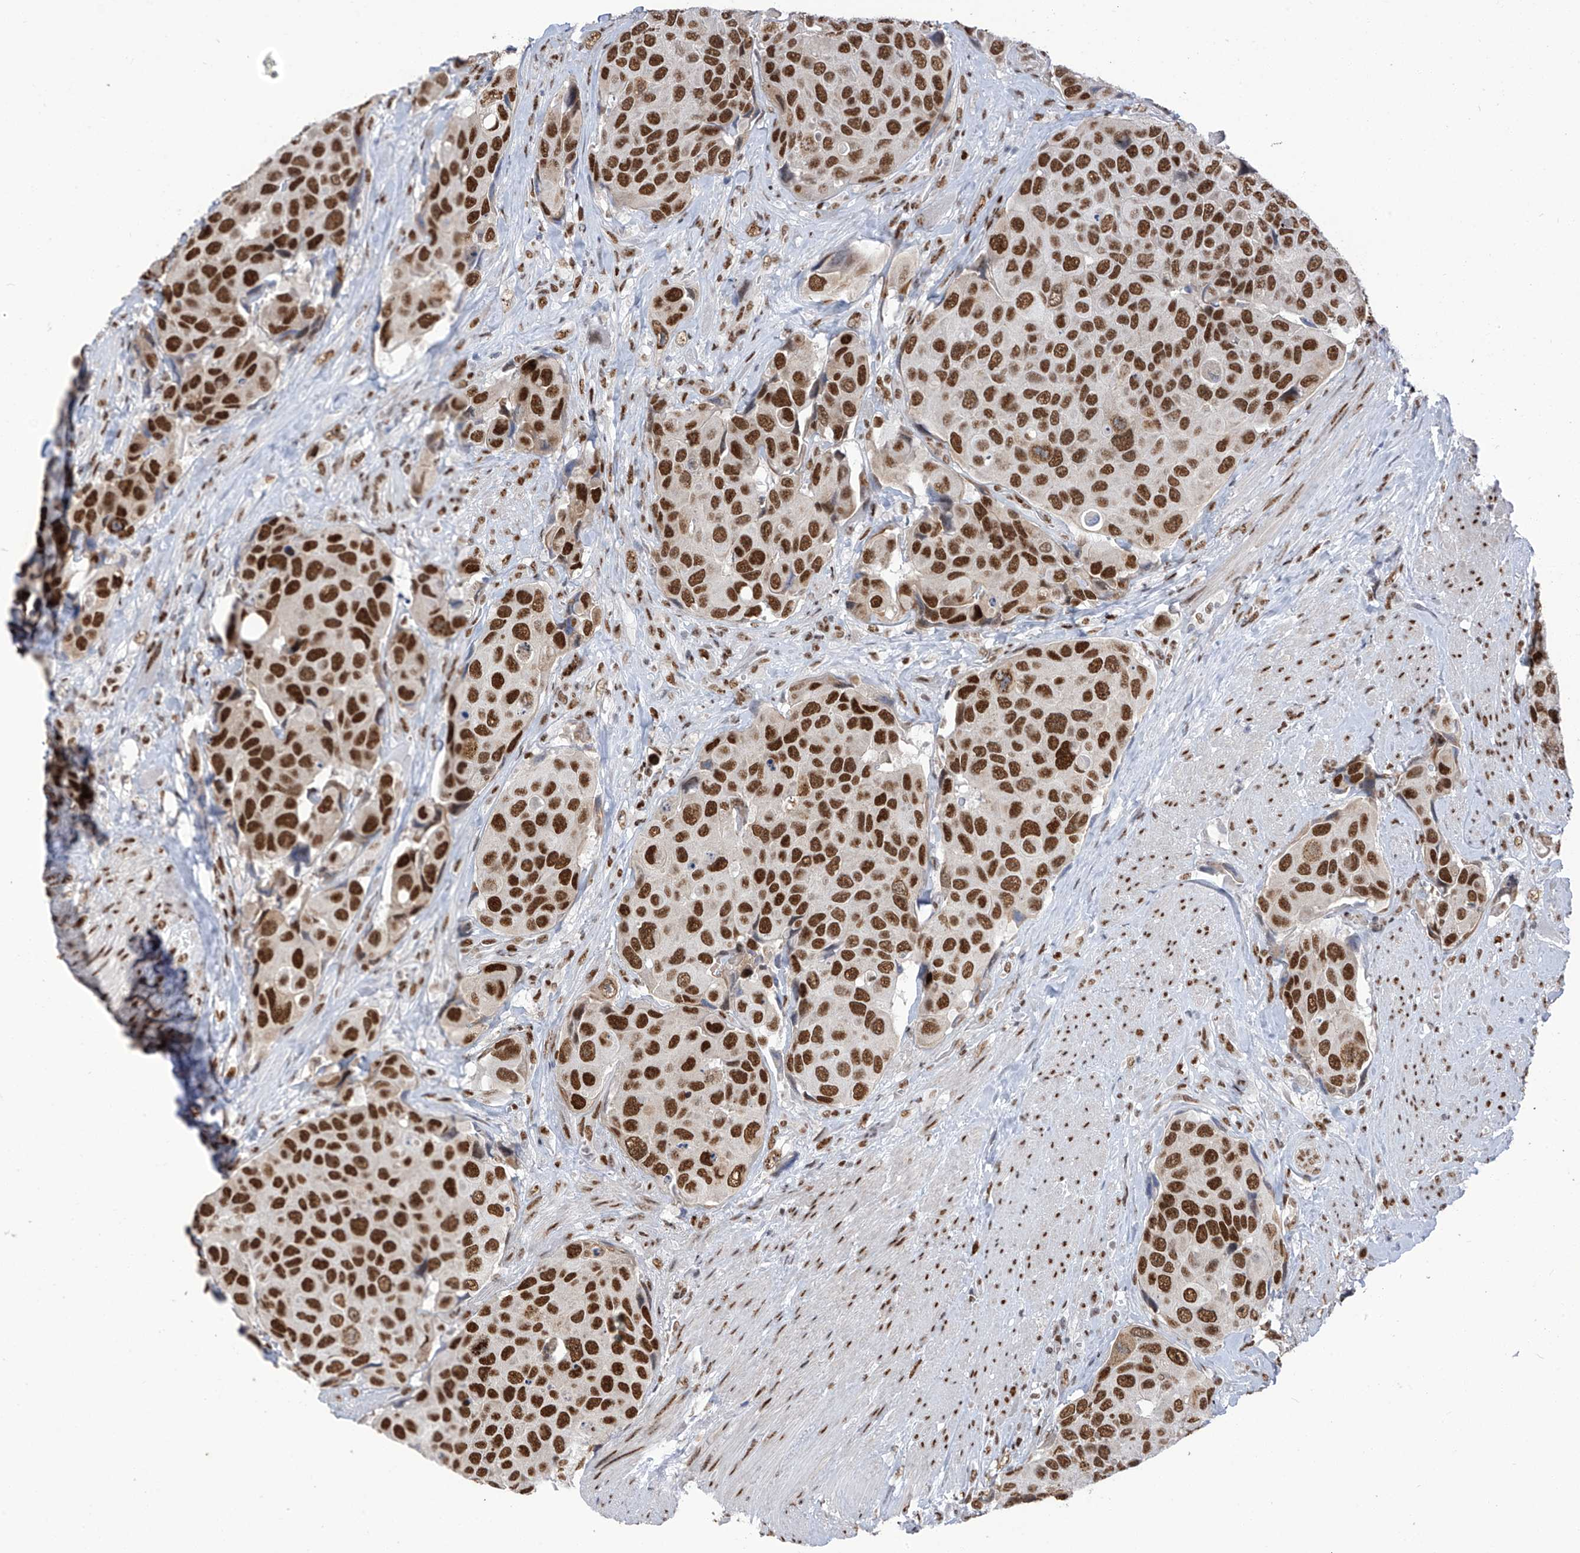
{"staining": {"intensity": "strong", "quantity": ">75%", "location": "nuclear"}, "tissue": "urothelial cancer", "cell_type": "Tumor cells", "image_type": "cancer", "snomed": [{"axis": "morphology", "description": "Urothelial carcinoma, High grade"}, {"axis": "topography", "description": "Urinary bladder"}], "caption": "Immunohistochemistry (IHC) histopathology image of high-grade urothelial carcinoma stained for a protein (brown), which displays high levels of strong nuclear staining in about >75% of tumor cells.", "gene": "KHSRP", "patient": {"sex": "male", "age": 74}}